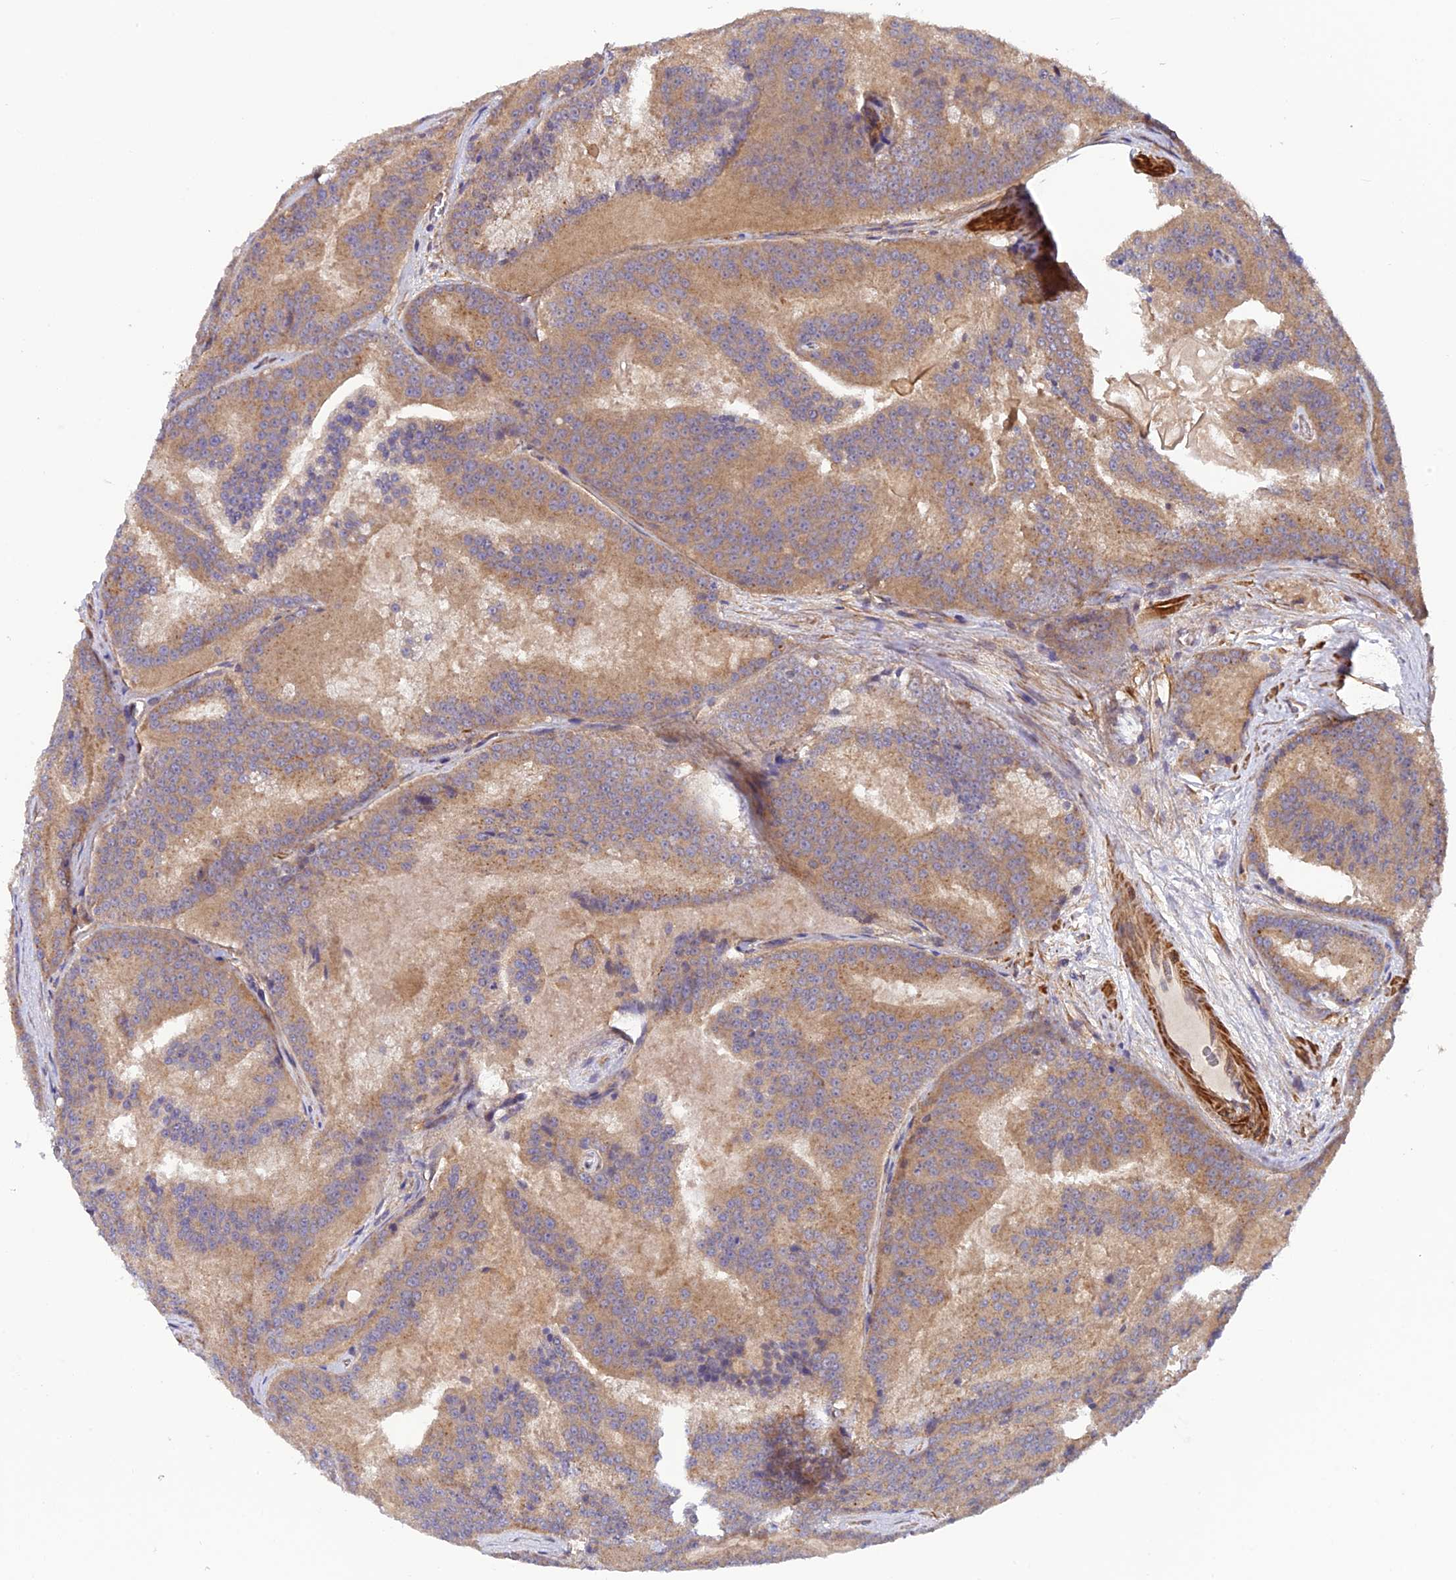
{"staining": {"intensity": "moderate", "quantity": ">75%", "location": "cytoplasmic/membranous"}, "tissue": "prostate cancer", "cell_type": "Tumor cells", "image_type": "cancer", "snomed": [{"axis": "morphology", "description": "Adenocarcinoma, High grade"}, {"axis": "topography", "description": "Prostate"}], "caption": "Moderate cytoplasmic/membranous protein positivity is present in about >75% of tumor cells in high-grade adenocarcinoma (prostate). The staining is performed using DAB (3,3'-diaminobenzidine) brown chromogen to label protein expression. The nuclei are counter-stained blue using hematoxylin.", "gene": "ADAMTS15", "patient": {"sex": "male", "age": 61}}